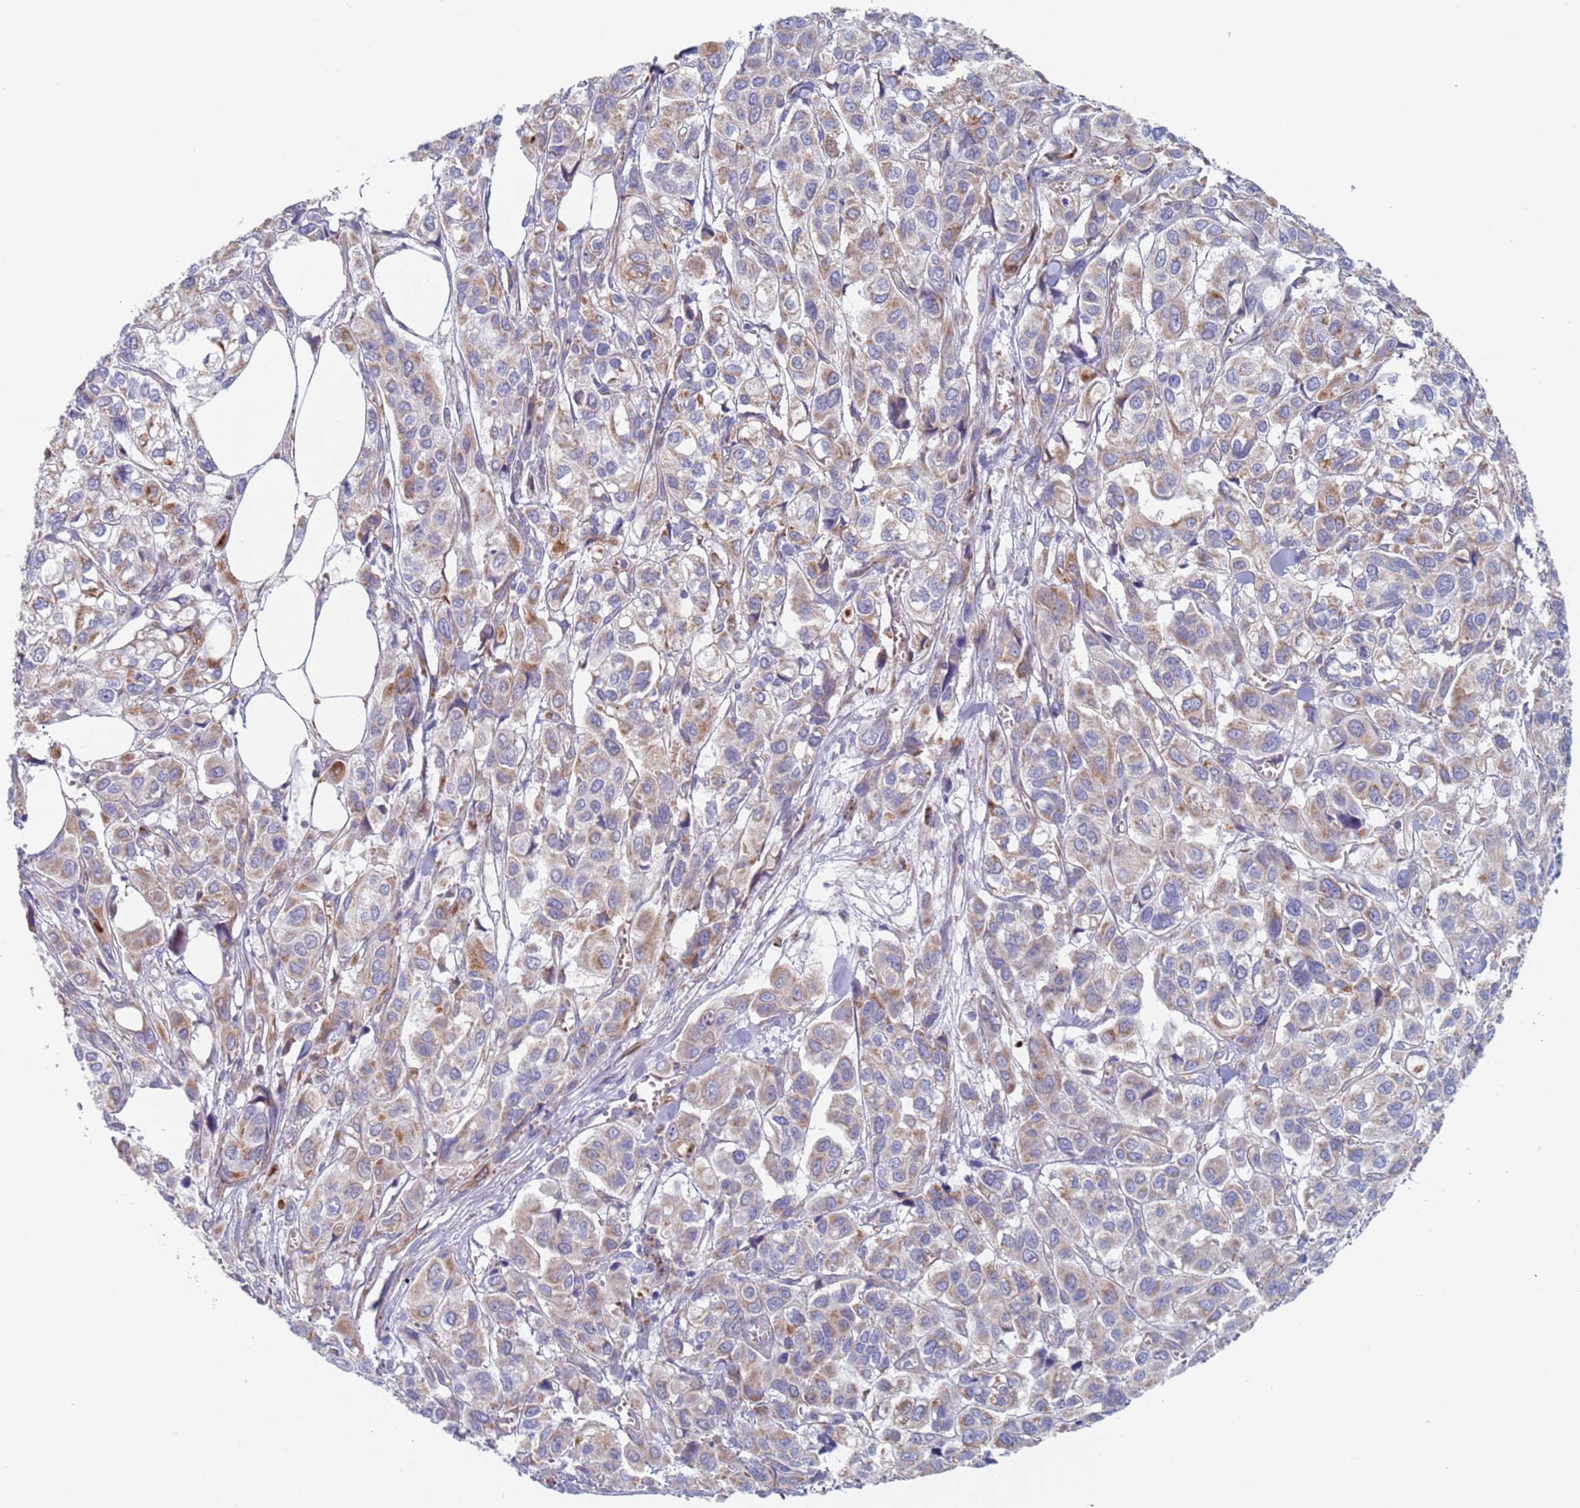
{"staining": {"intensity": "weak", "quantity": "25%-75%", "location": "cytoplasmic/membranous"}, "tissue": "urothelial cancer", "cell_type": "Tumor cells", "image_type": "cancer", "snomed": [{"axis": "morphology", "description": "Urothelial carcinoma, High grade"}, {"axis": "topography", "description": "Urinary bladder"}], "caption": "Immunohistochemical staining of human high-grade urothelial carcinoma exhibits low levels of weak cytoplasmic/membranous protein positivity in approximately 25%-75% of tumor cells.", "gene": "CHCHD6", "patient": {"sex": "male", "age": 67}}